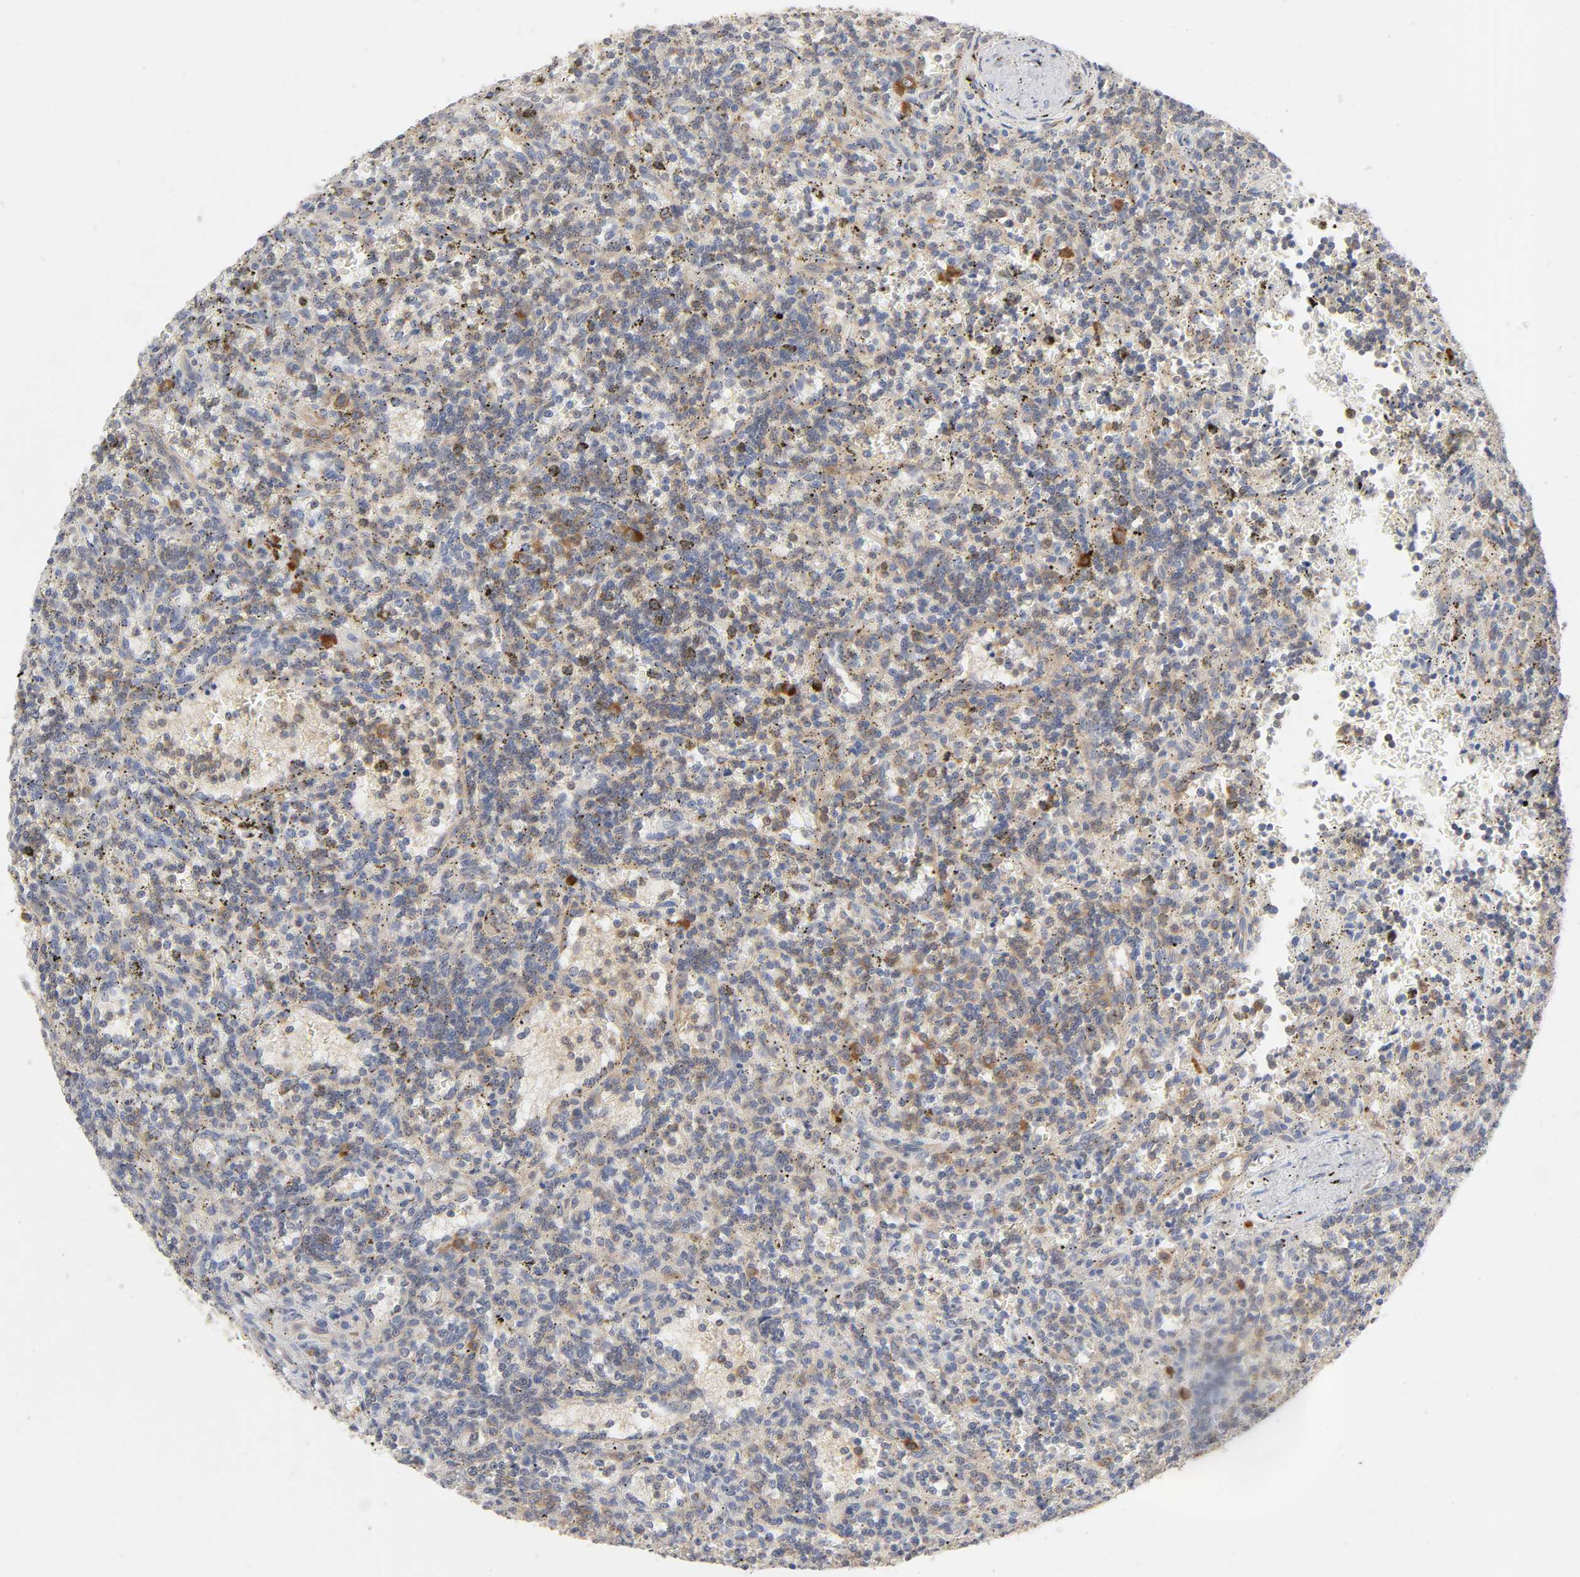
{"staining": {"intensity": "moderate", "quantity": "<25%", "location": "cytoplasmic/membranous"}, "tissue": "lymphoma", "cell_type": "Tumor cells", "image_type": "cancer", "snomed": [{"axis": "morphology", "description": "Malignant lymphoma, non-Hodgkin's type, Low grade"}, {"axis": "topography", "description": "Spleen"}], "caption": "Approximately <25% of tumor cells in malignant lymphoma, non-Hodgkin's type (low-grade) demonstrate moderate cytoplasmic/membranous protein staining as visualized by brown immunohistochemical staining.", "gene": "SCHIP1", "patient": {"sex": "male", "age": 73}}